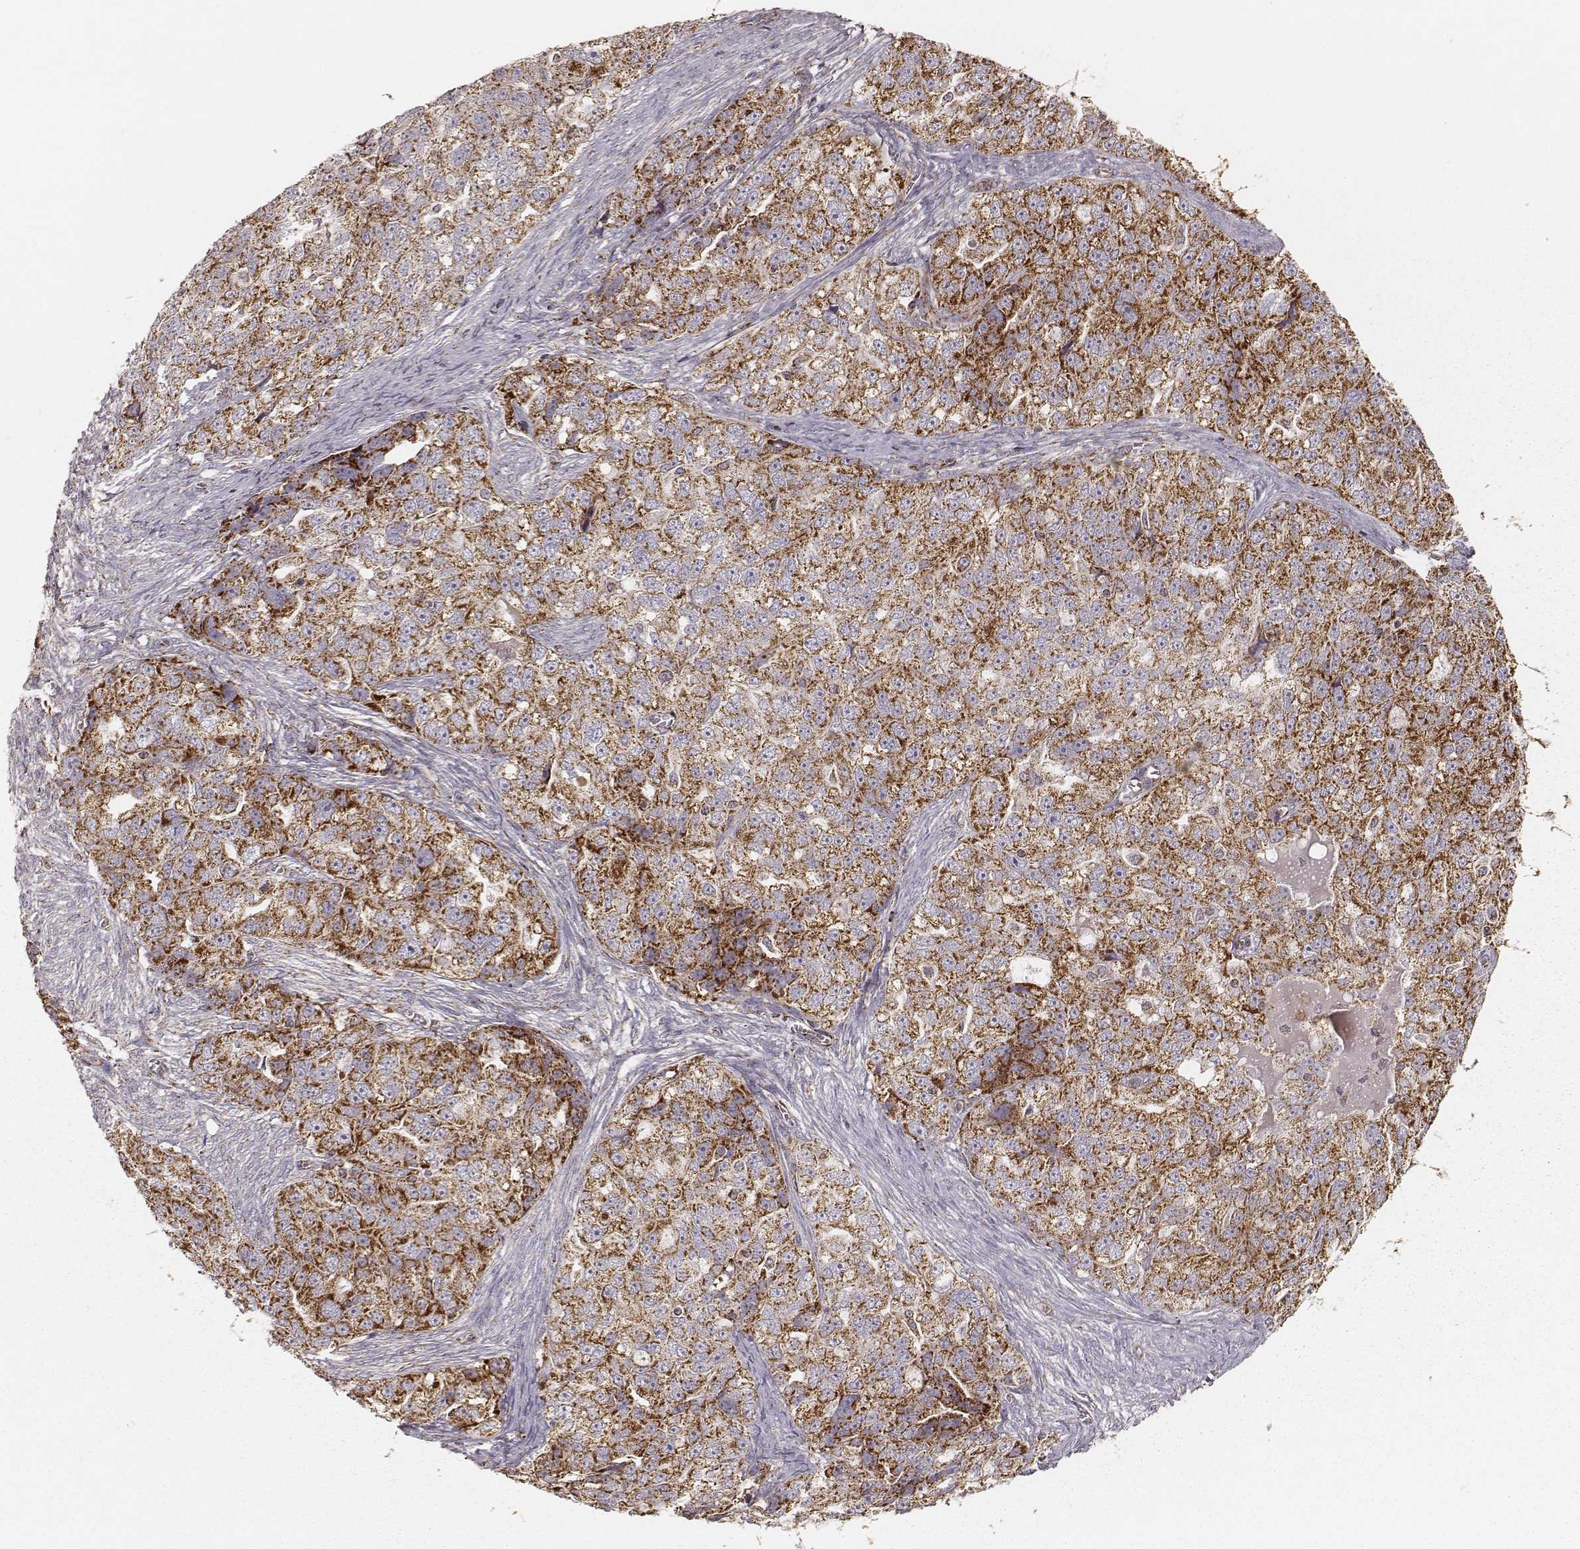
{"staining": {"intensity": "strong", "quantity": ">75%", "location": "cytoplasmic/membranous"}, "tissue": "ovarian cancer", "cell_type": "Tumor cells", "image_type": "cancer", "snomed": [{"axis": "morphology", "description": "Cystadenocarcinoma, serous, NOS"}, {"axis": "topography", "description": "Ovary"}], "caption": "A micrograph showing strong cytoplasmic/membranous expression in about >75% of tumor cells in ovarian cancer, as visualized by brown immunohistochemical staining.", "gene": "CS", "patient": {"sex": "female", "age": 51}}